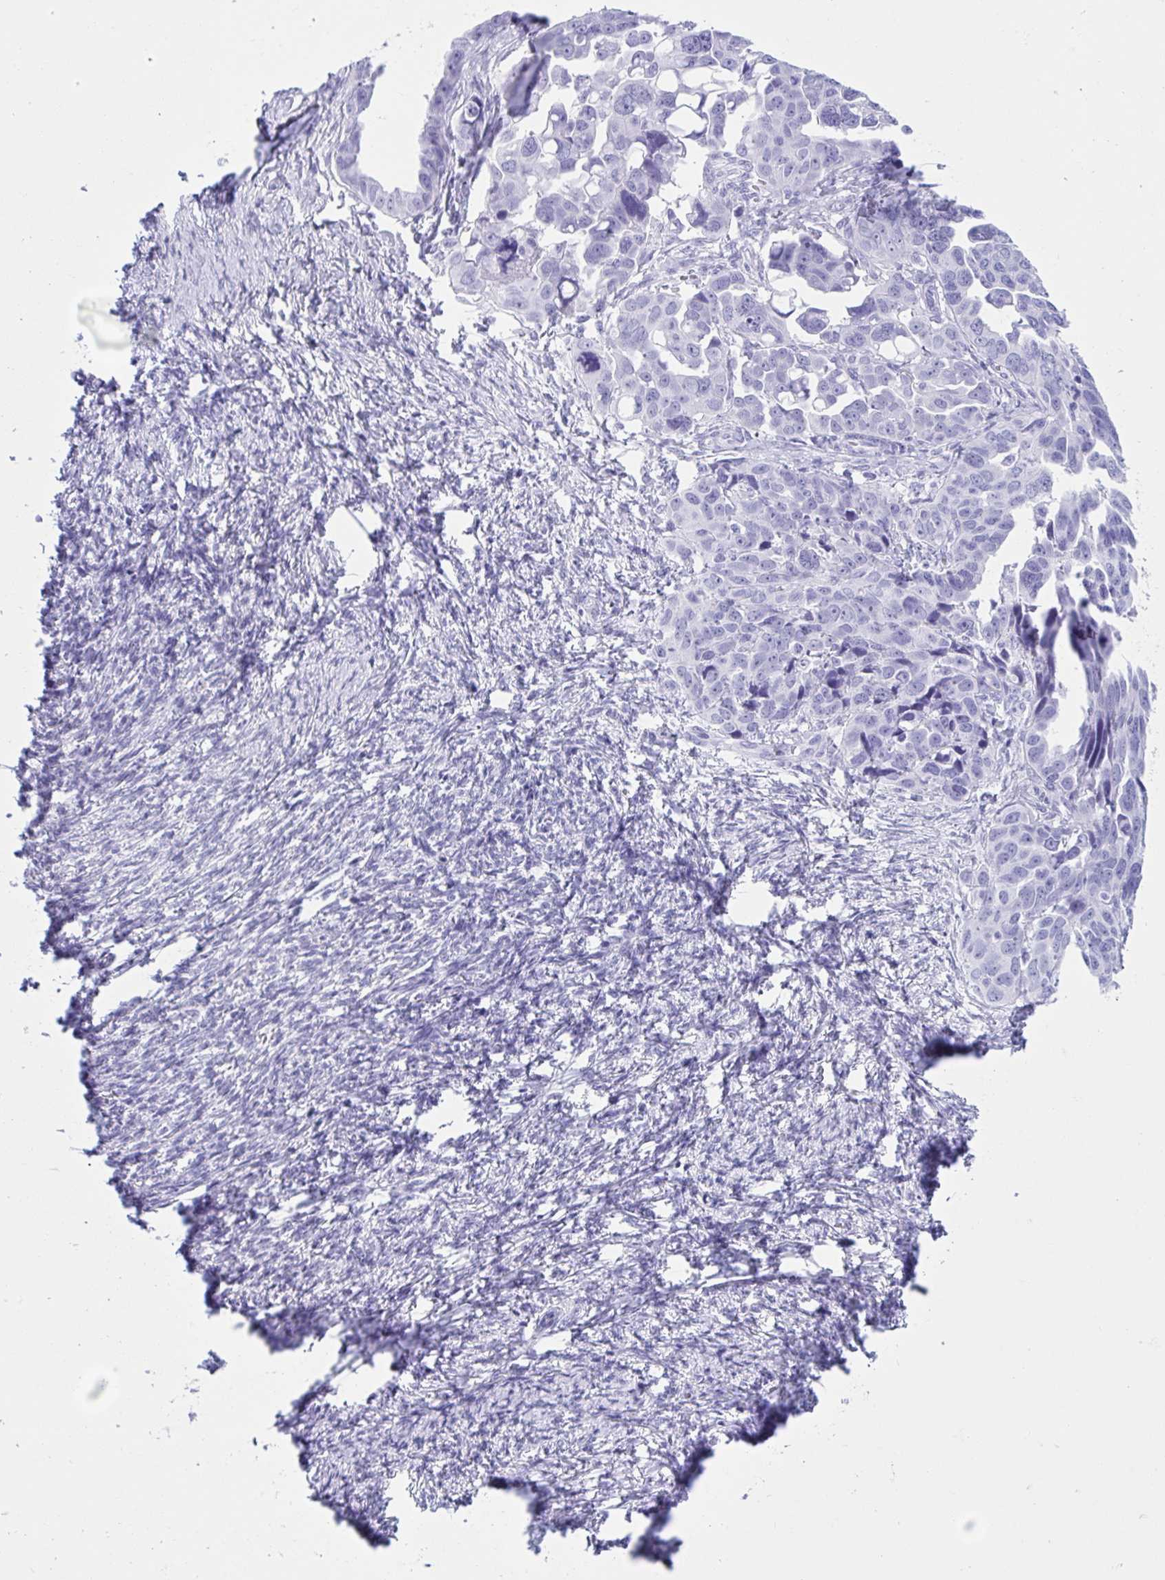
{"staining": {"intensity": "negative", "quantity": "none", "location": "none"}, "tissue": "ovarian cancer", "cell_type": "Tumor cells", "image_type": "cancer", "snomed": [{"axis": "morphology", "description": "Cystadenocarcinoma, serous, NOS"}, {"axis": "topography", "description": "Ovary"}], "caption": "Tumor cells are negative for brown protein staining in ovarian cancer (serous cystadenocarcinoma).", "gene": "TMEM35A", "patient": {"sex": "female", "age": 59}}